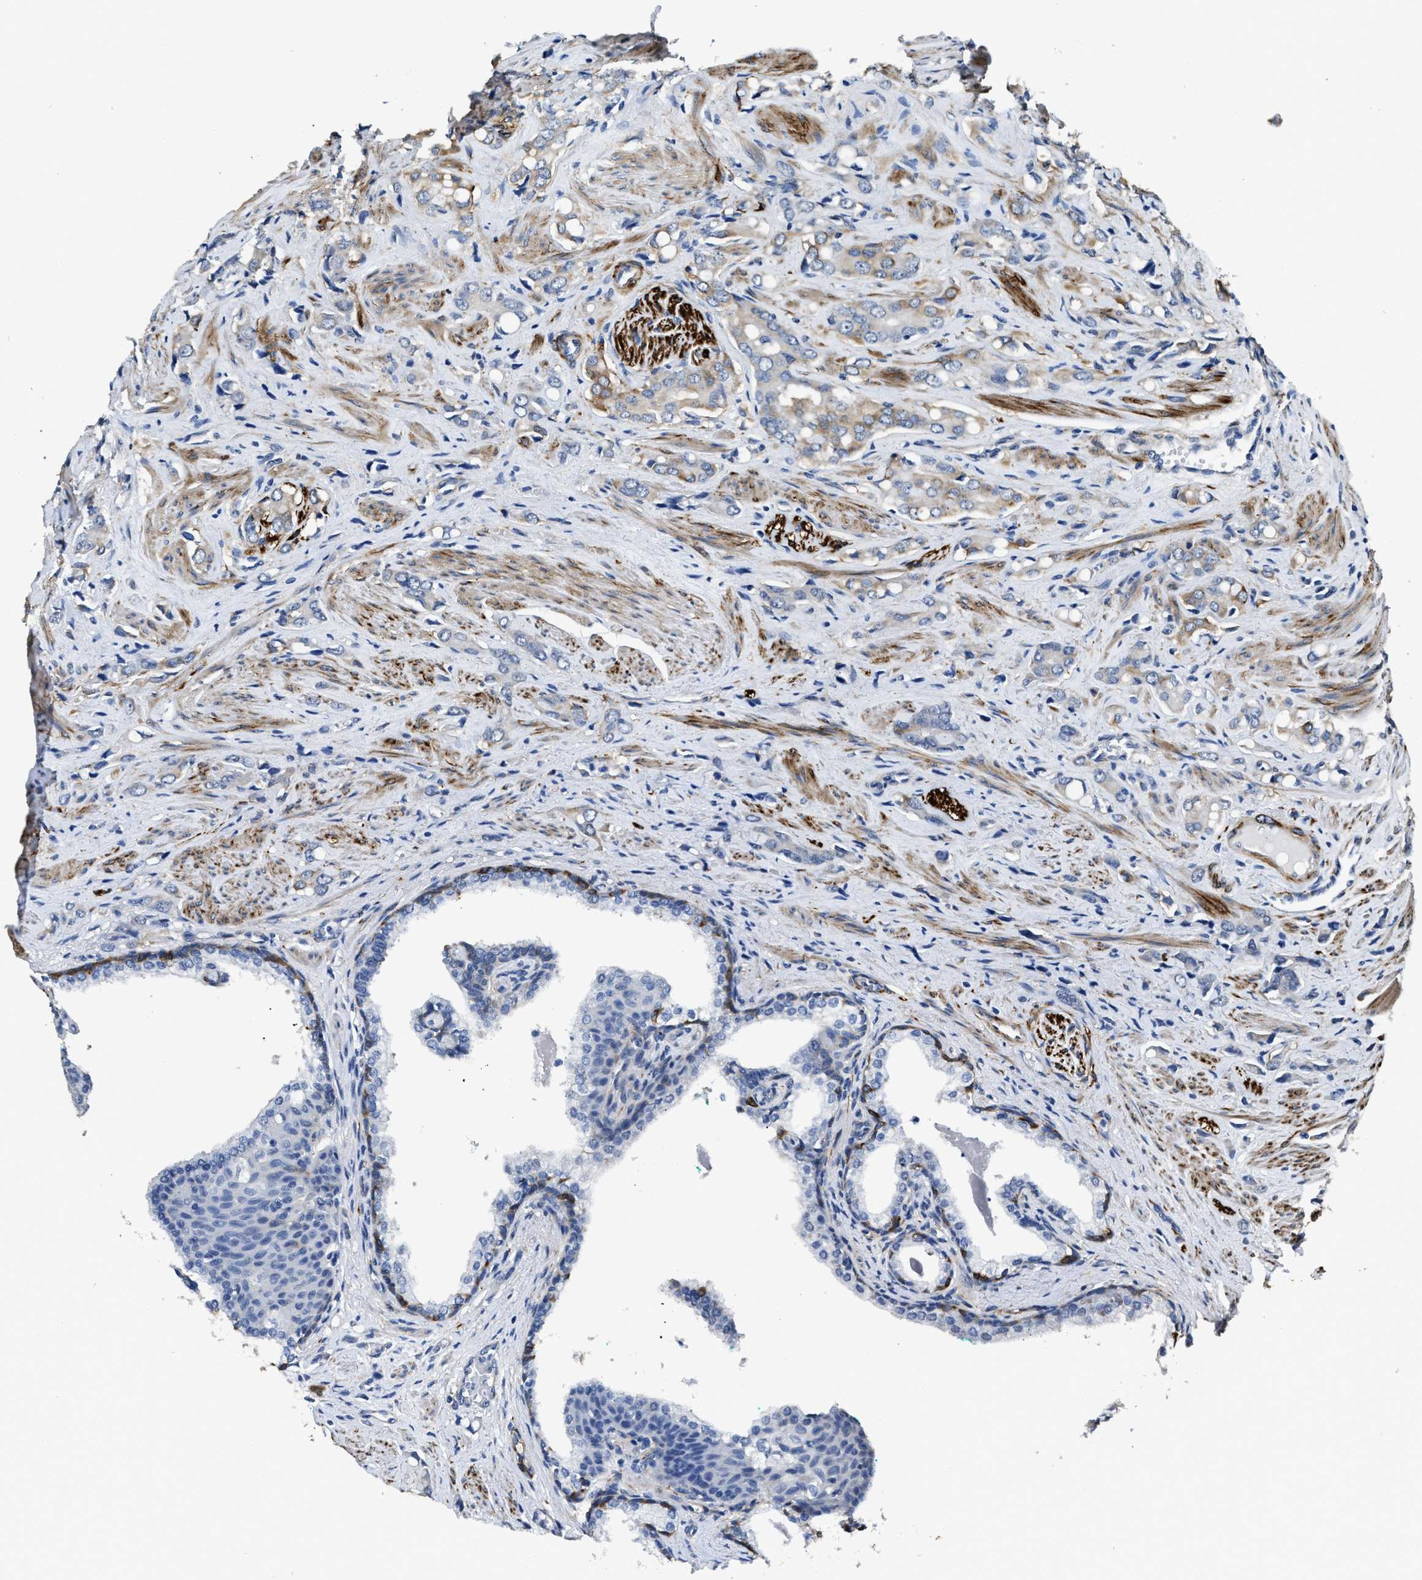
{"staining": {"intensity": "strong", "quantity": "<25%", "location": "cytoplasmic/membranous"}, "tissue": "prostate cancer", "cell_type": "Tumor cells", "image_type": "cancer", "snomed": [{"axis": "morphology", "description": "Adenocarcinoma, High grade"}, {"axis": "topography", "description": "Prostate"}], "caption": "Strong cytoplasmic/membranous protein expression is appreciated in about <25% of tumor cells in prostate cancer (high-grade adenocarcinoma).", "gene": "ZSWIM5", "patient": {"sex": "male", "age": 52}}